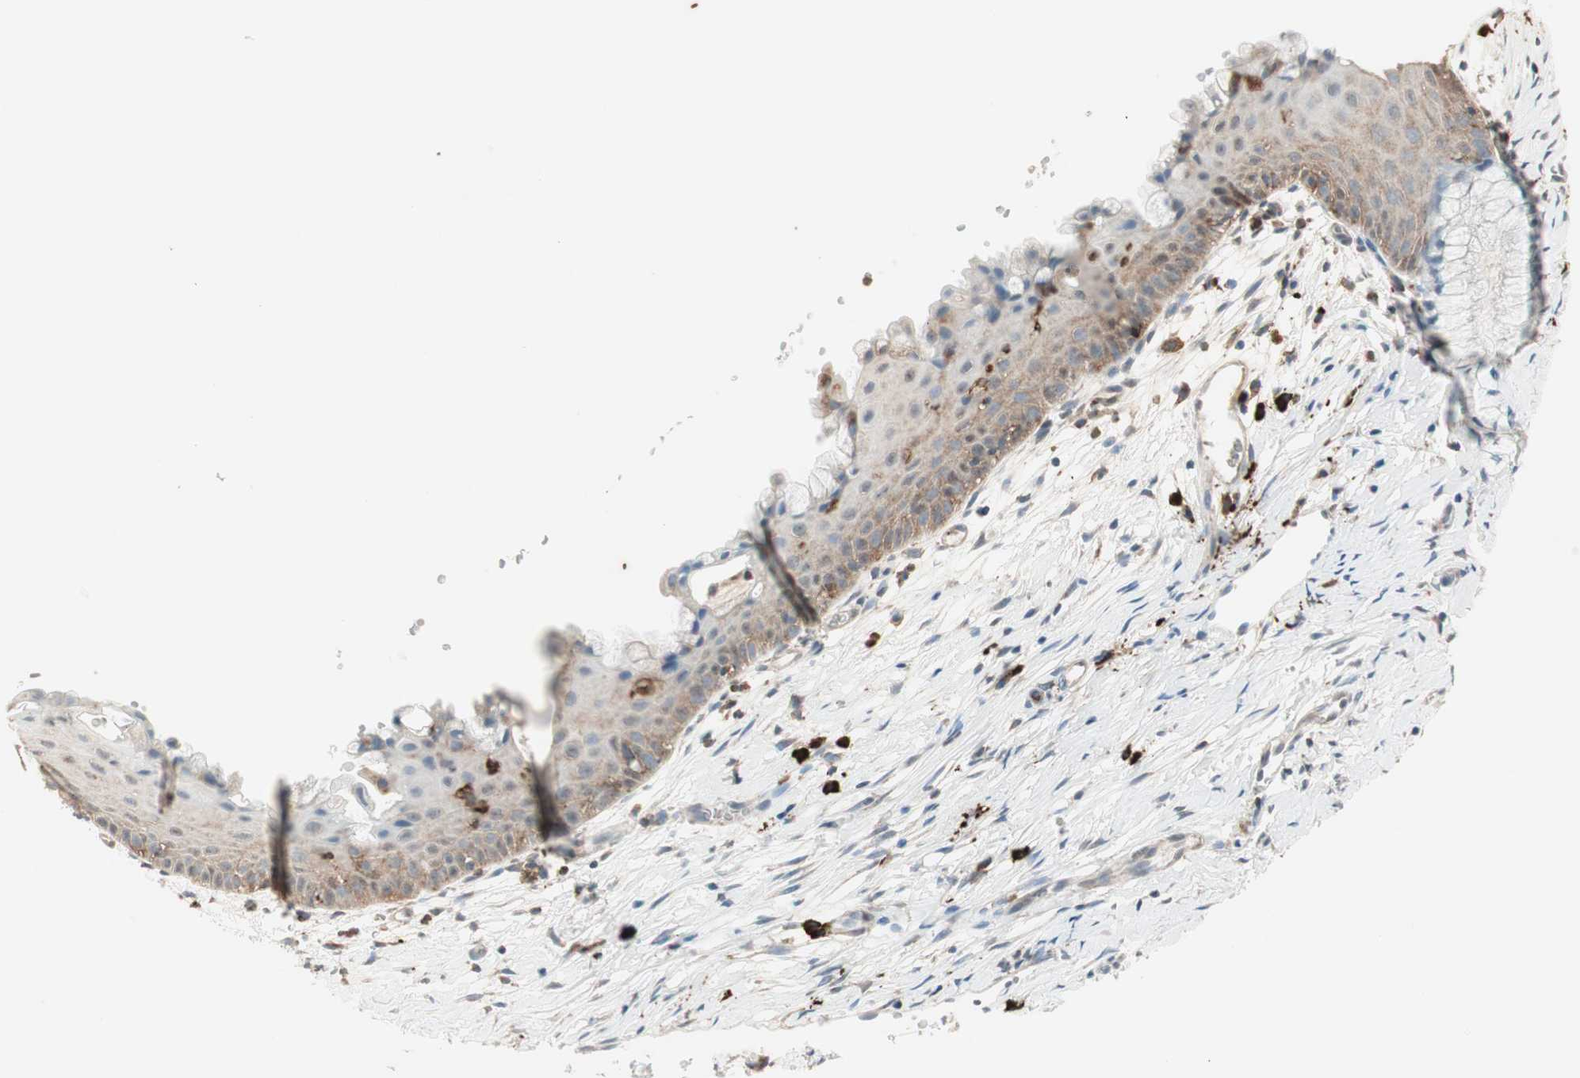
{"staining": {"intensity": "moderate", "quantity": "<25%", "location": "cytoplasmic/membranous"}, "tissue": "cervix", "cell_type": "Squamous epithelial cells", "image_type": "normal", "snomed": [{"axis": "morphology", "description": "Normal tissue, NOS"}, {"axis": "topography", "description": "Cervix"}], "caption": "Cervix stained with a brown dye displays moderate cytoplasmic/membranous positive expression in about <25% of squamous epithelial cells.", "gene": "MMP3", "patient": {"sex": "female", "age": 39}}